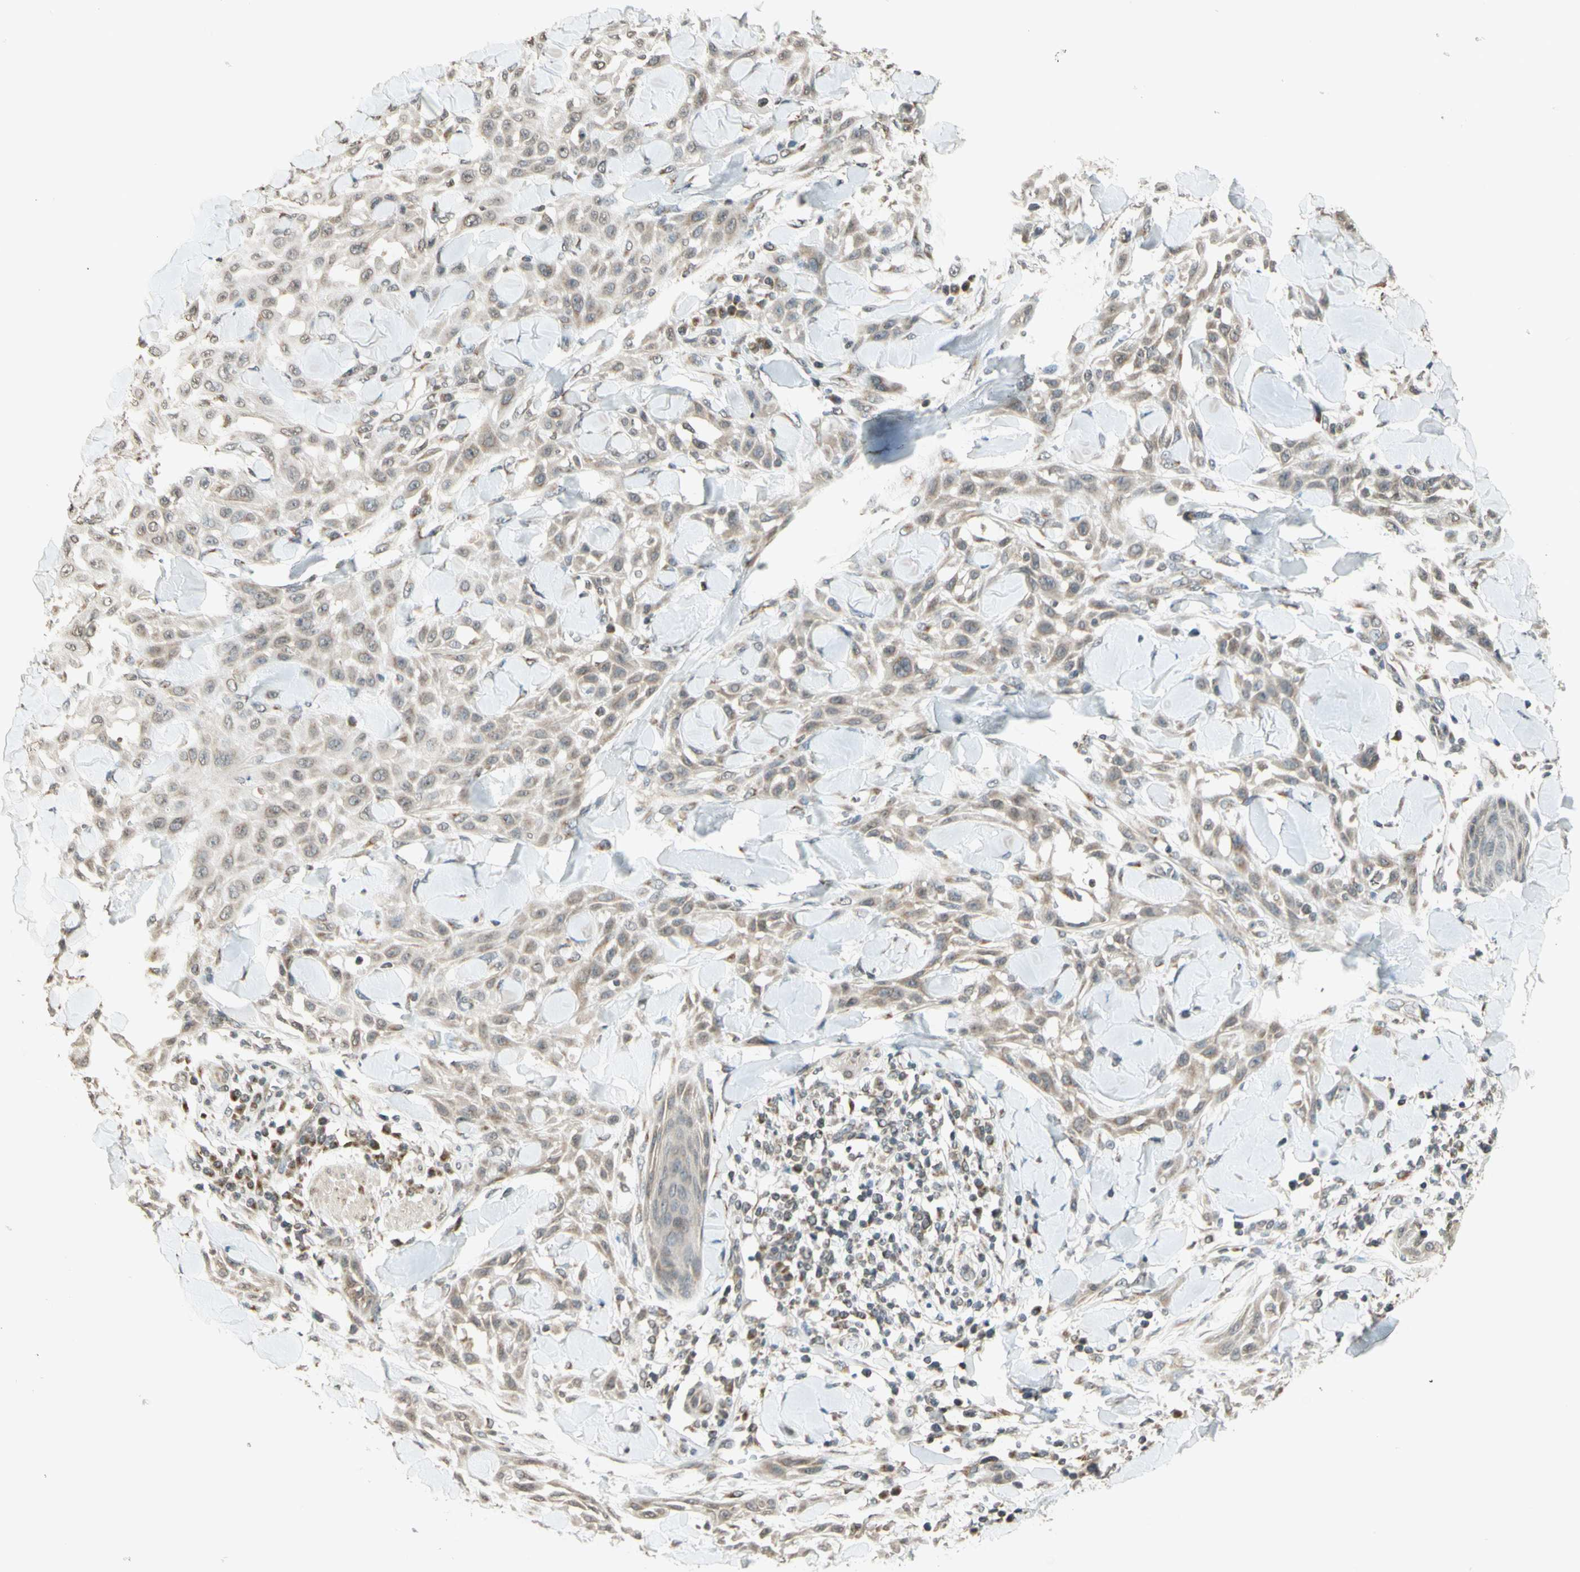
{"staining": {"intensity": "weak", "quantity": "25%-75%", "location": "cytoplasmic/membranous"}, "tissue": "skin cancer", "cell_type": "Tumor cells", "image_type": "cancer", "snomed": [{"axis": "morphology", "description": "Squamous cell carcinoma, NOS"}, {"axis": "topography", "description": "Skin"}], "caption": "This is an image of immunohistochemistry (IHC) staining of squamous cell carcinoma (skin), which shows weak positivity in the cytoplasmic/membranous of tumor cells.", "gene": "CCNI", "patient": {"sex": "male", "age": 24}}